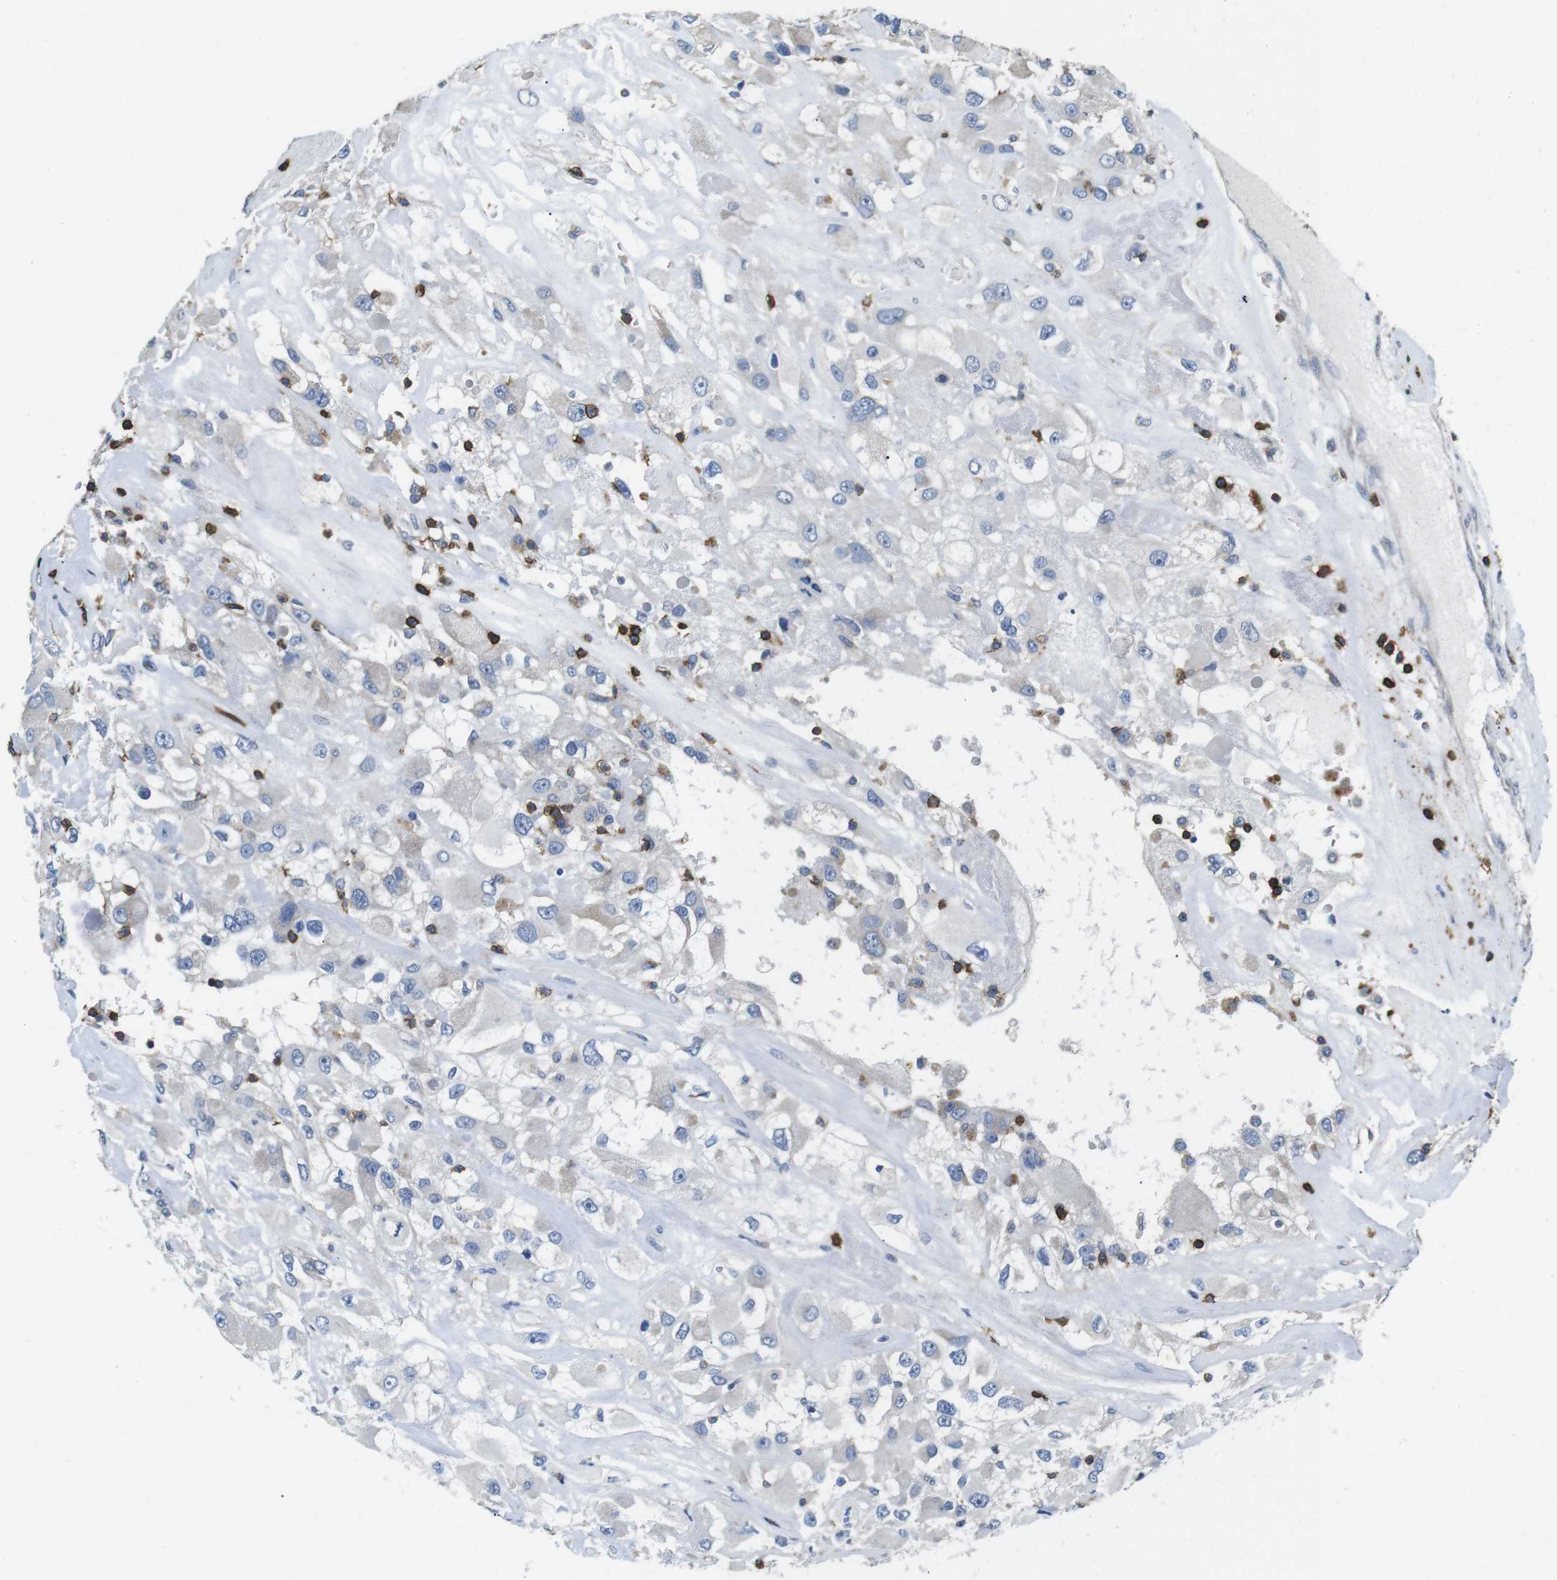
{"staining": {"intensity": "negative", "quantity": "none", "location": "none"}, "tissue": "renal cancer", "cell_type": "Tumor cells", "image_type": "cancer", "snomed": [{"axis": "morphology", "description": "Adenocarcinoma, NOS"}, {"axis": "topography", "description": "Kidney"}], "caption": "IHC histopathology image of renal cancer (adenocarcinoma) stained for a protein (brown), which reveals no expression in tumor cells. The staining was performed using DAB (3,3'-diaminobenzidine) to visualize the protein expression in brown, while the nuclei were stained in blue with hematoxylin (Magnification: 20x).", "gene": "CD6", "patient": {"sex": "female", "age": 52}}